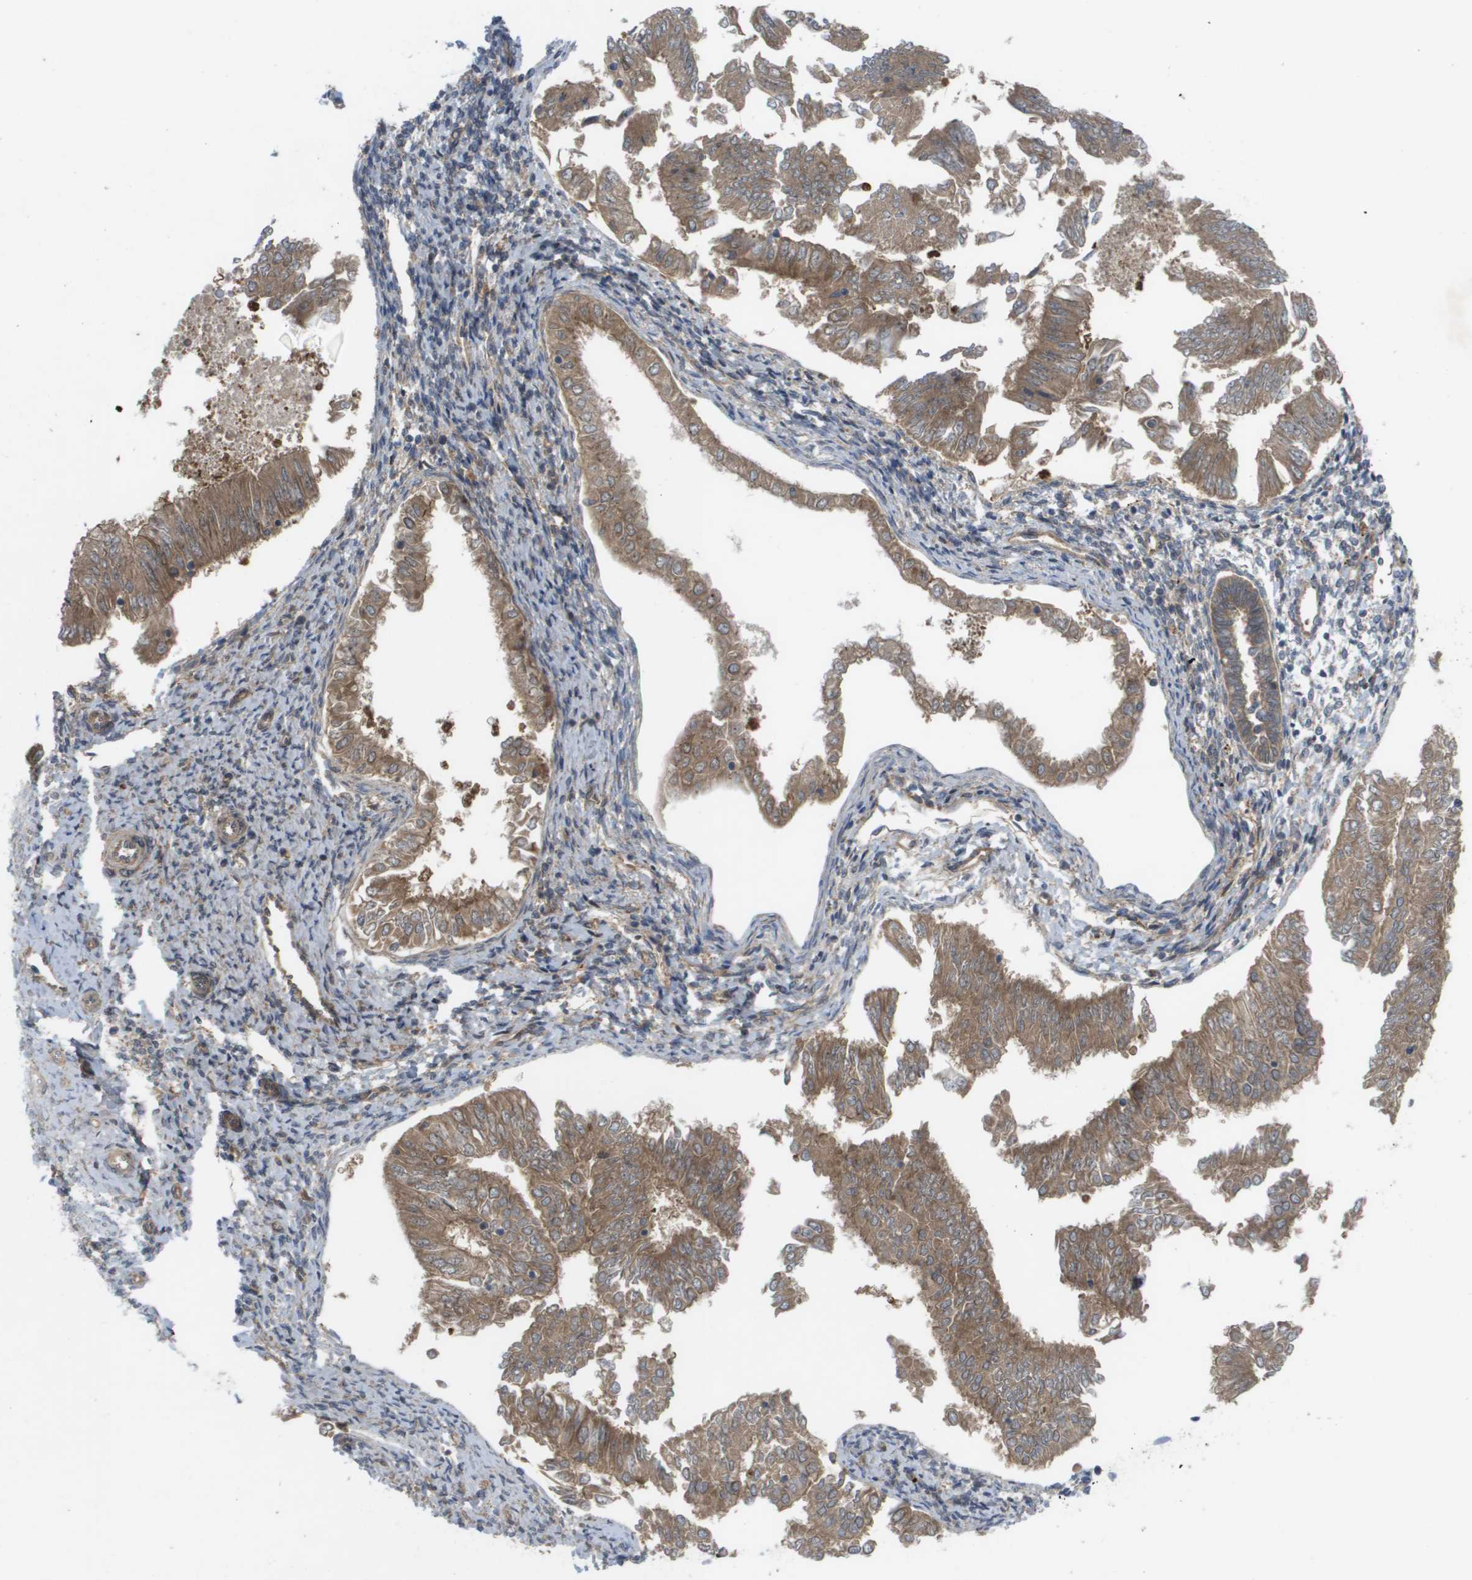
{"staining": {"intensity": "moderate", "quantity": ">75%", "location": "cytoplasmic/membranous"}, "tissue": "endometrial cancer", "cell_type": "Tumor cells", "image_type": "cancer", "snomed": [{"axis": "morphology", "description": "Adenocarcinoma, NOS"}, {"axis": "topography", "description": "Endometrium"}], "caption": "Immunohistochemical staining of human endometrial cancer shows medium levels of moderate cytoplasmic/membranous protein staining in approximately >75% of tumor cells. The staining was performed using DAB (3,3'-diaminobenzidine), with brown indicating positive protein expression. Nuclei are stained blue with hematoxylin.", "gene": "CTPS2", "patient": {"sex": "female", "age": 53}}